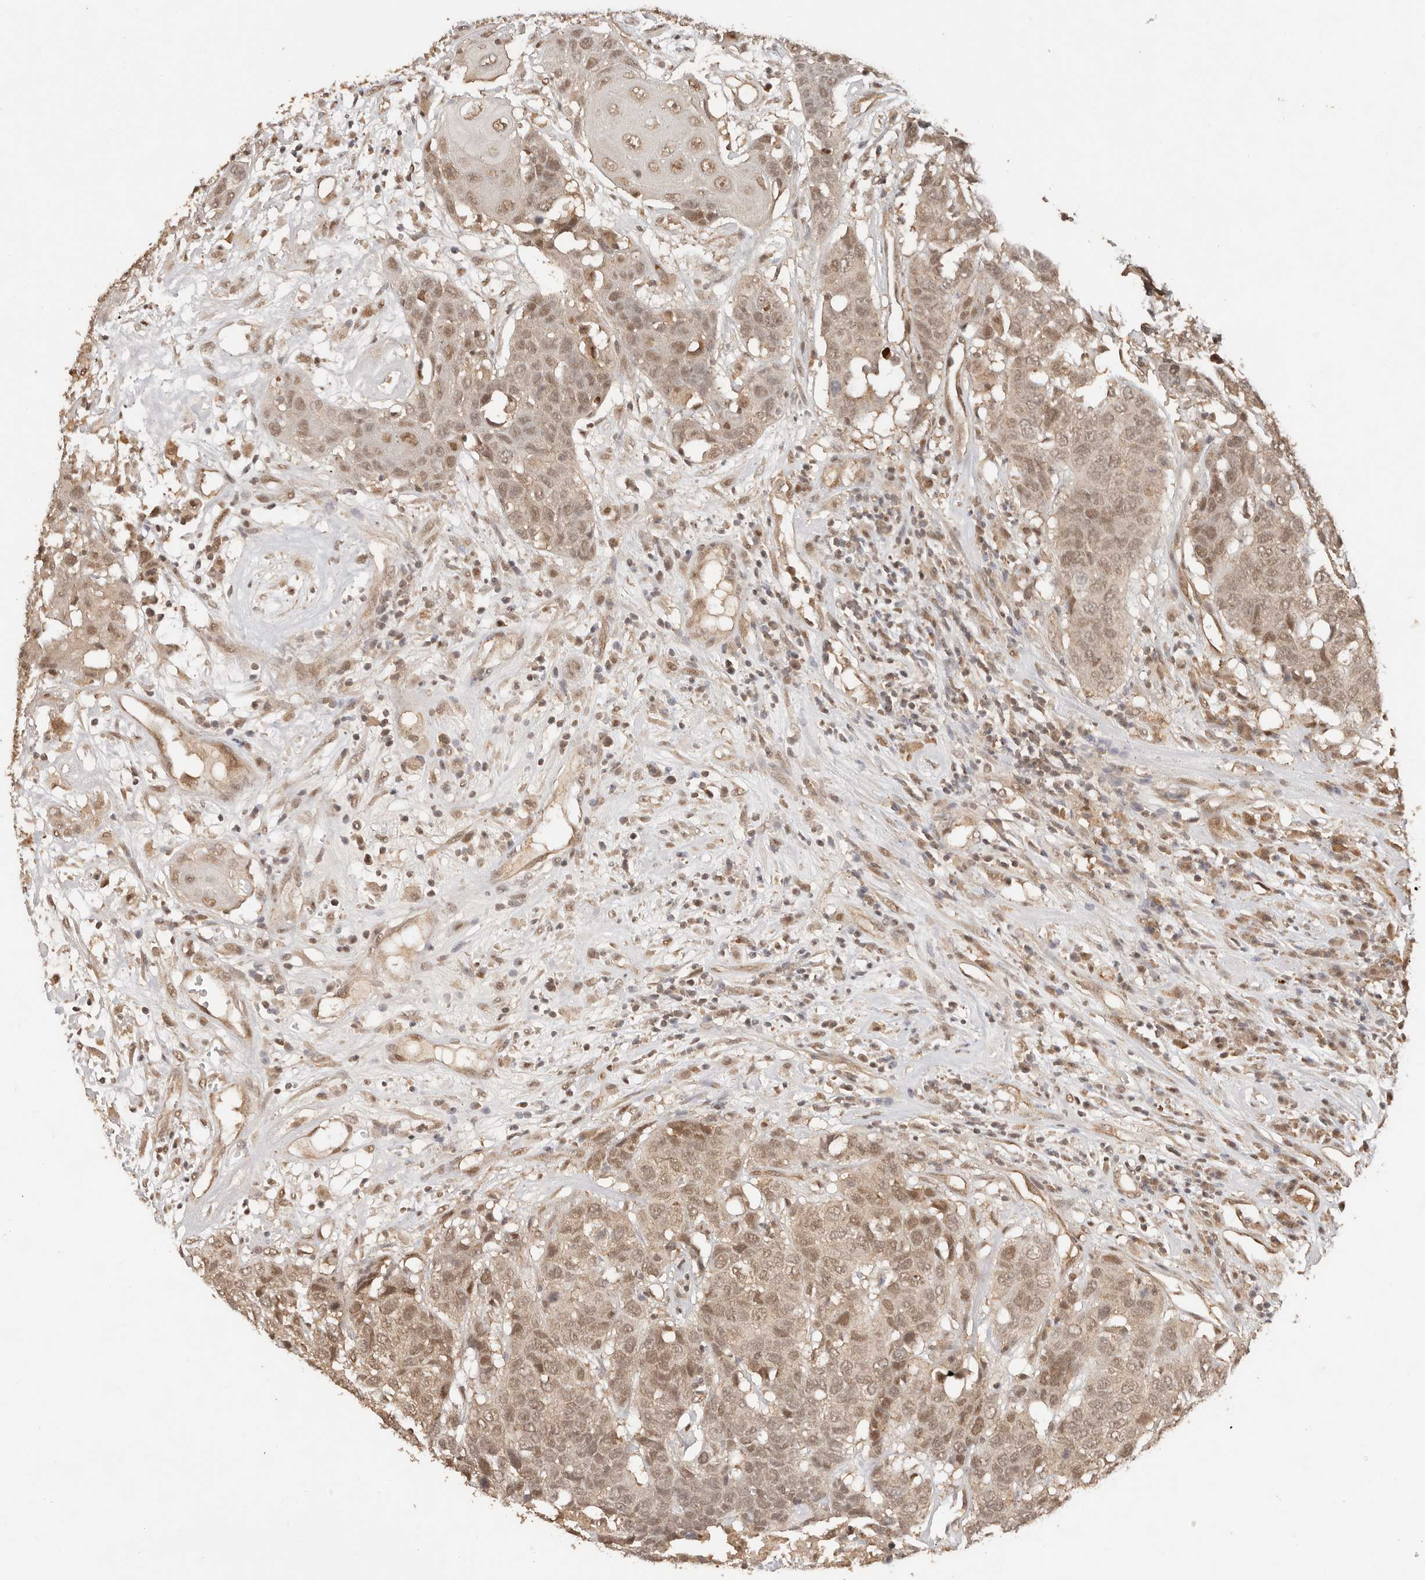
{"staining": {"intensity": "moderate", "quantity": ">75%", "location": "nuclear"}, "tissue": "head and neck cancer", "cell_type": "Tumor cells", "image_type": "cancer", "snomed": [{"axis": "morphology", "description": "Squamous cell carcinoma, NOS"}, {"axis": "topography", "description": "Head-Neck"}], "caption": "Immunohistochemical staining of human head and neck cancer (squamous cell carcinoma) displays moderate nuclear protein positivity in approximately >75% of tumor cells.", "gene": "PSMA5", "patient": {"sex": "male", "age": 66}}